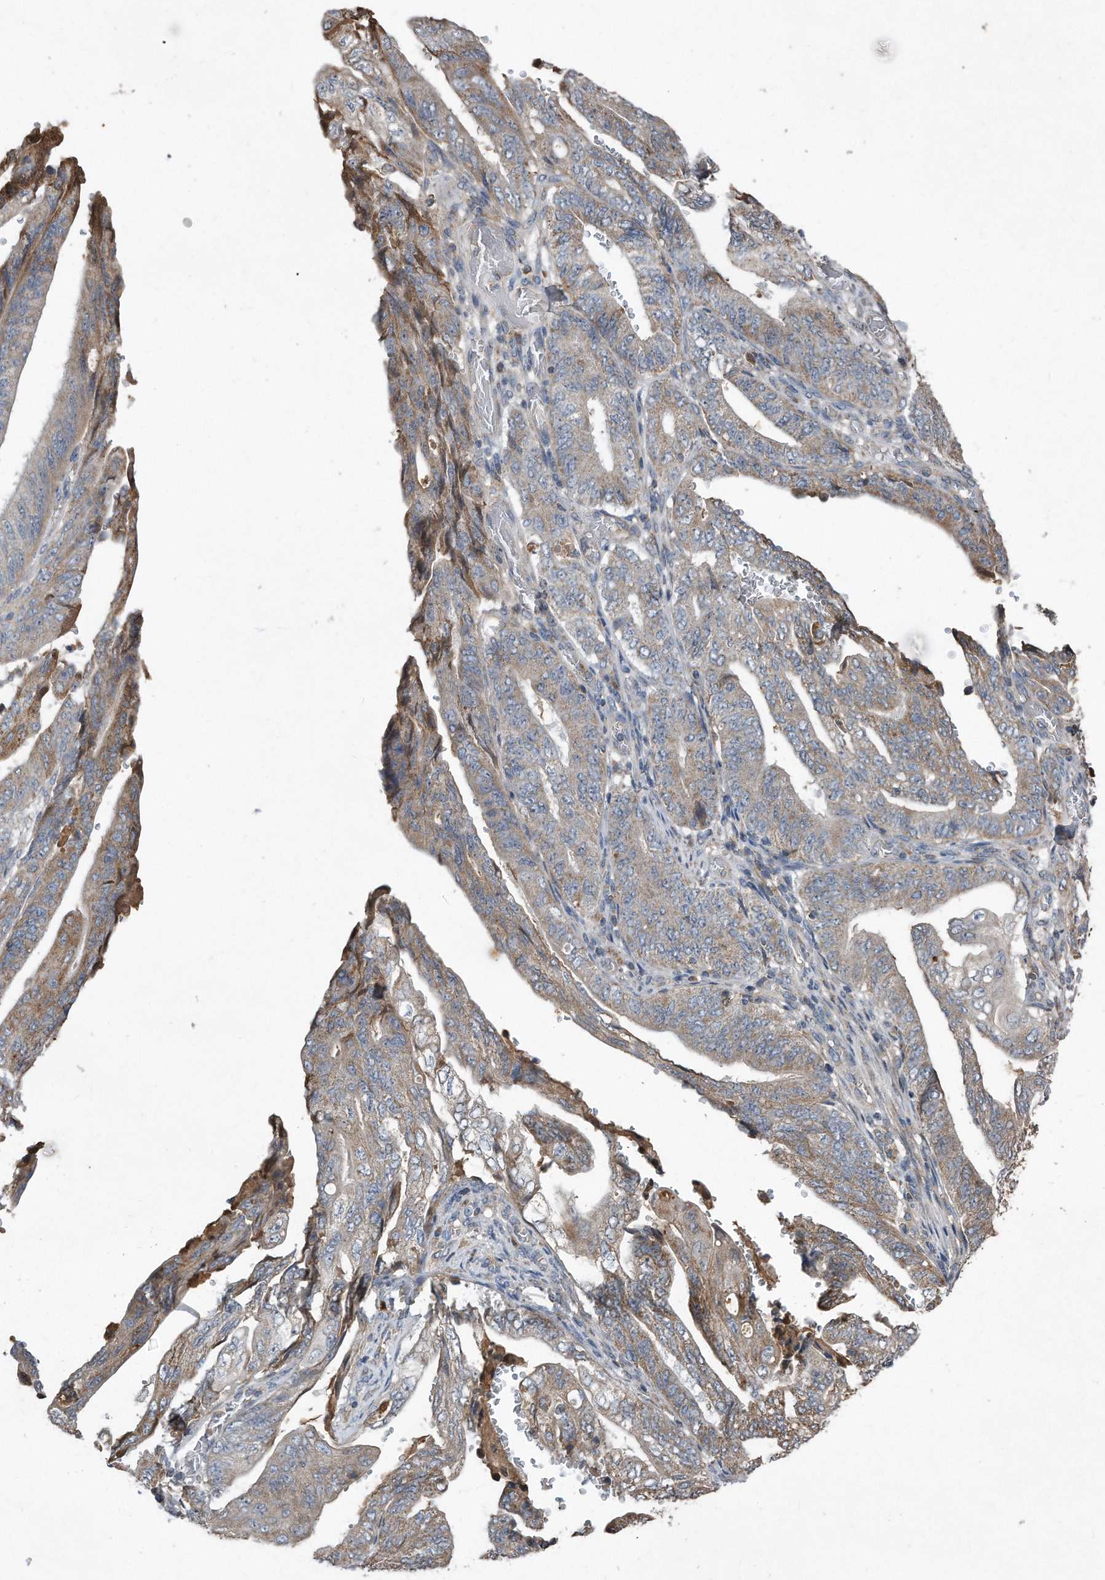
{"staining": {"intensity": "weak", "quantity": "25%-75%", "location": "cytoplasmic/membranous"}, "tissue": "stomach cancer", "cell_type": "Tumor cells", "image_type": "cancer", "snomed": [{"axis": "morphology", "description": "Adenocarcinoma, NOS"}, {"axis": "topography", "description": "Stomach"}], "caption": "Stomach cancer (adenocarcinoma) was stained to show a protein in brown. There is low levels of weak cytoplasmic/membranous positivity in about 25%-75% of tumor cells.", "gene": "SDHA", "patient": {"sex": "female", "age": 73}}